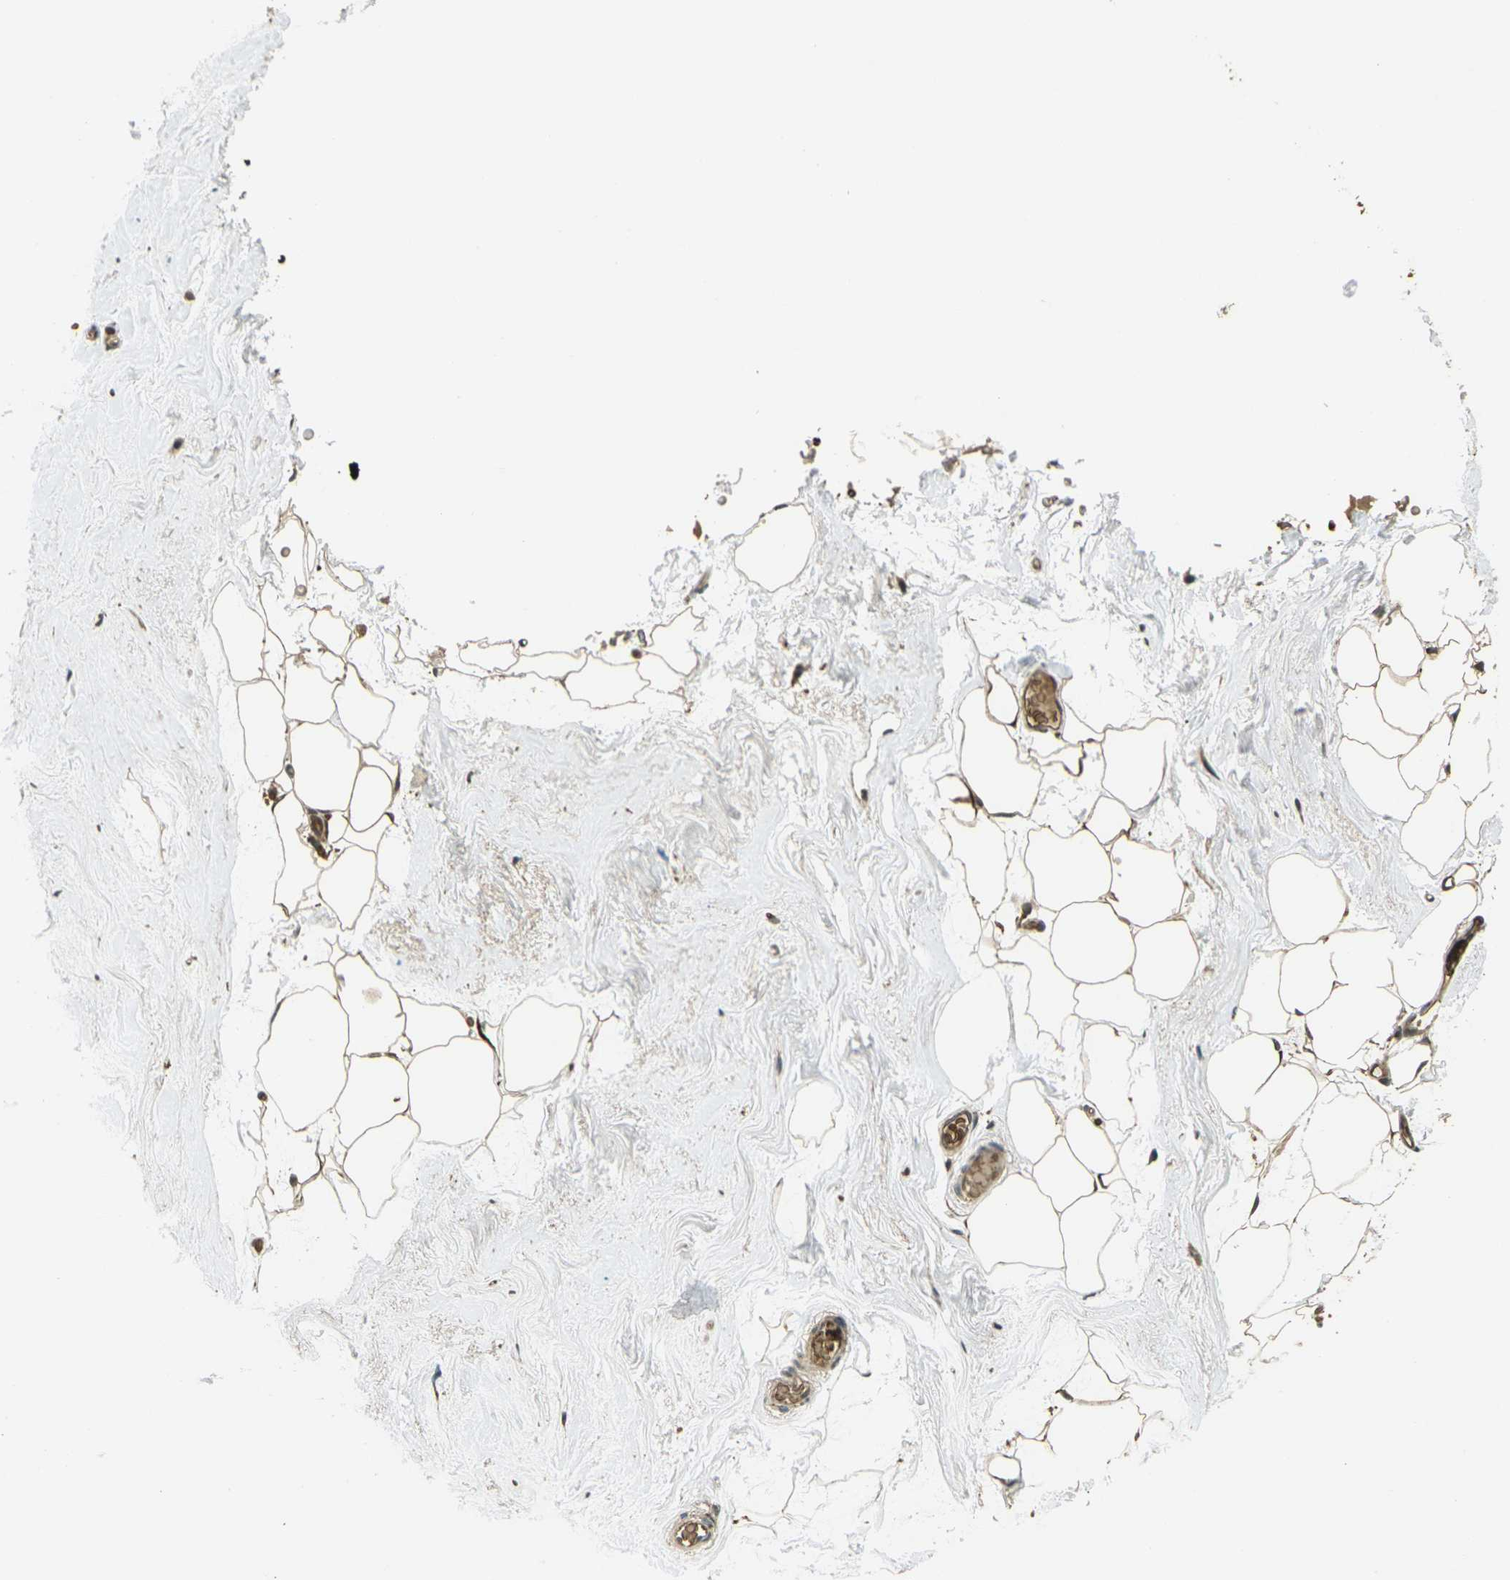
{"staining": {"intensity": "moderate", "quantity": "25%-75%", "location": "cytoplasmic/membranous"}, "tissue": "breast", "cell_type": "Adipocytes", "image_type": "normal", "snomed": [{"axis": "morphology", "description": "Normal tissue, NOS"}, {"axis": "topography", "description": "Breast"}], "caption": "Immunohistochemical staining of unremarkable breast reveals 25%-75% levels of moderate cytoplasmic/membranous protein staining in approximately 25%-75% of adipocytes. (DAB = brown stain, brightfield microscopy at high magnification).", "gene": "TOR1A", "patient": {"sex": "female", "age": 75}}